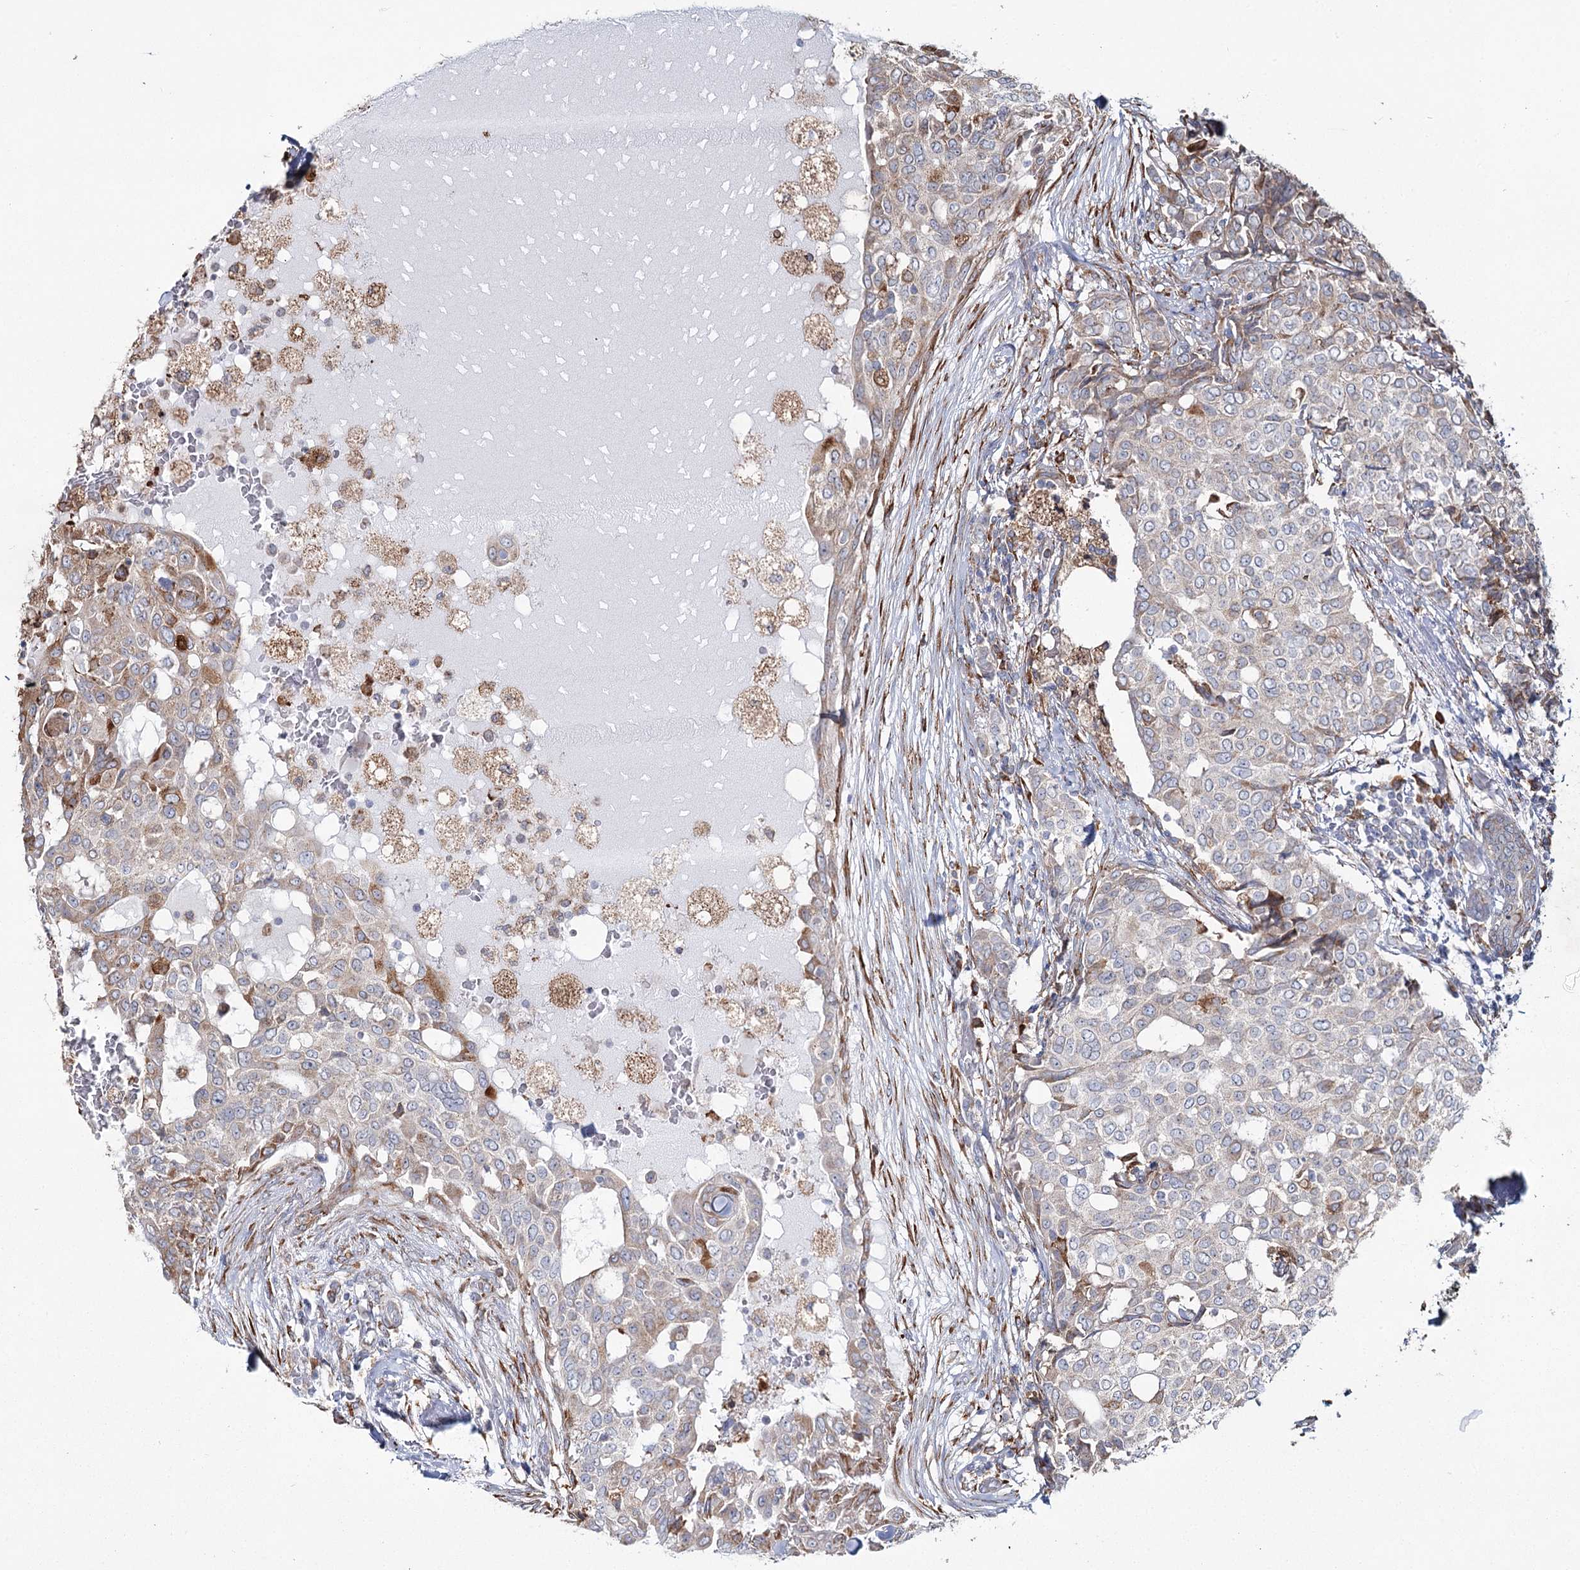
{"staining": {"intensity": "moderate", "quantity": "<25%", "location": "cytoplasmic/membranous"}, "tissue": "breast cancer", "cell_type": "Tumor cells", "image_type": "cancer", "snomed": [{"axis": "morphology", "description": "Lobular carcinoma"}, {"axis": "topography", "description": "Breast"}], "caption": "Protein staining reveals moderate cytoplasmic/membranous staining in approximately <25% of tumor cells in breast cancer (lobular carcinoma).", "gene": "ZCCHC9", "patient": {"sex": "female", "age": 51}}